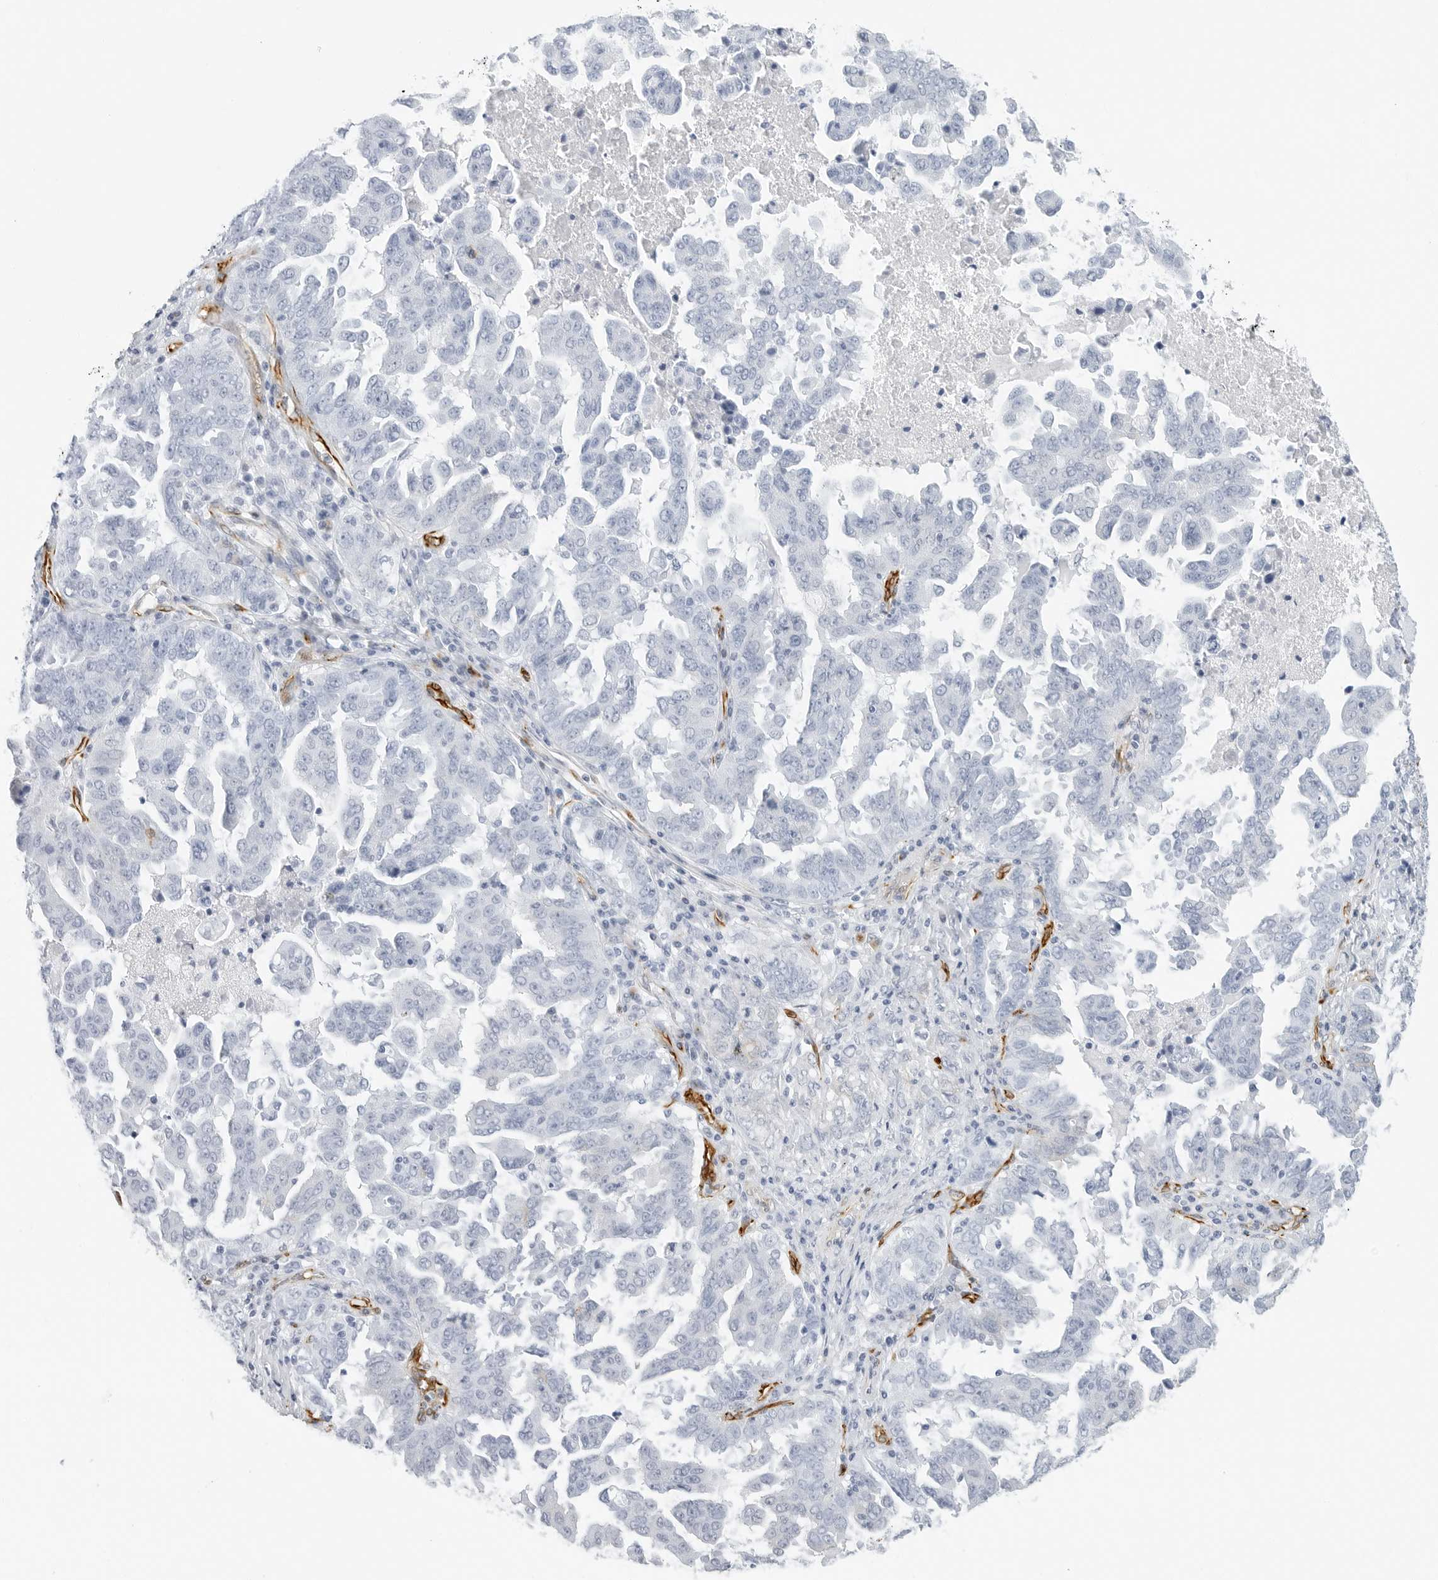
{"staining": {"intensity": "negative", "quantity": "none", "location": "none"}, "tissue": "ovarian cancer", "cell_type": "Tumor cells", "image_type": "cancer", "snomed": [{"axis": "morphology", "description": "Carcinoma, endometroid"}, {"axis": "topography", "description": "Ovary"}], "caption": "High magnification brightfield microscopy of endometroid carcinoma (ovarian) stained with DAB (brown) and counterstained with hematoxylin (blue): tumor cells show no significant positivity.", "gene": "NES", "patient": {"sex": "female", "age": 62}}